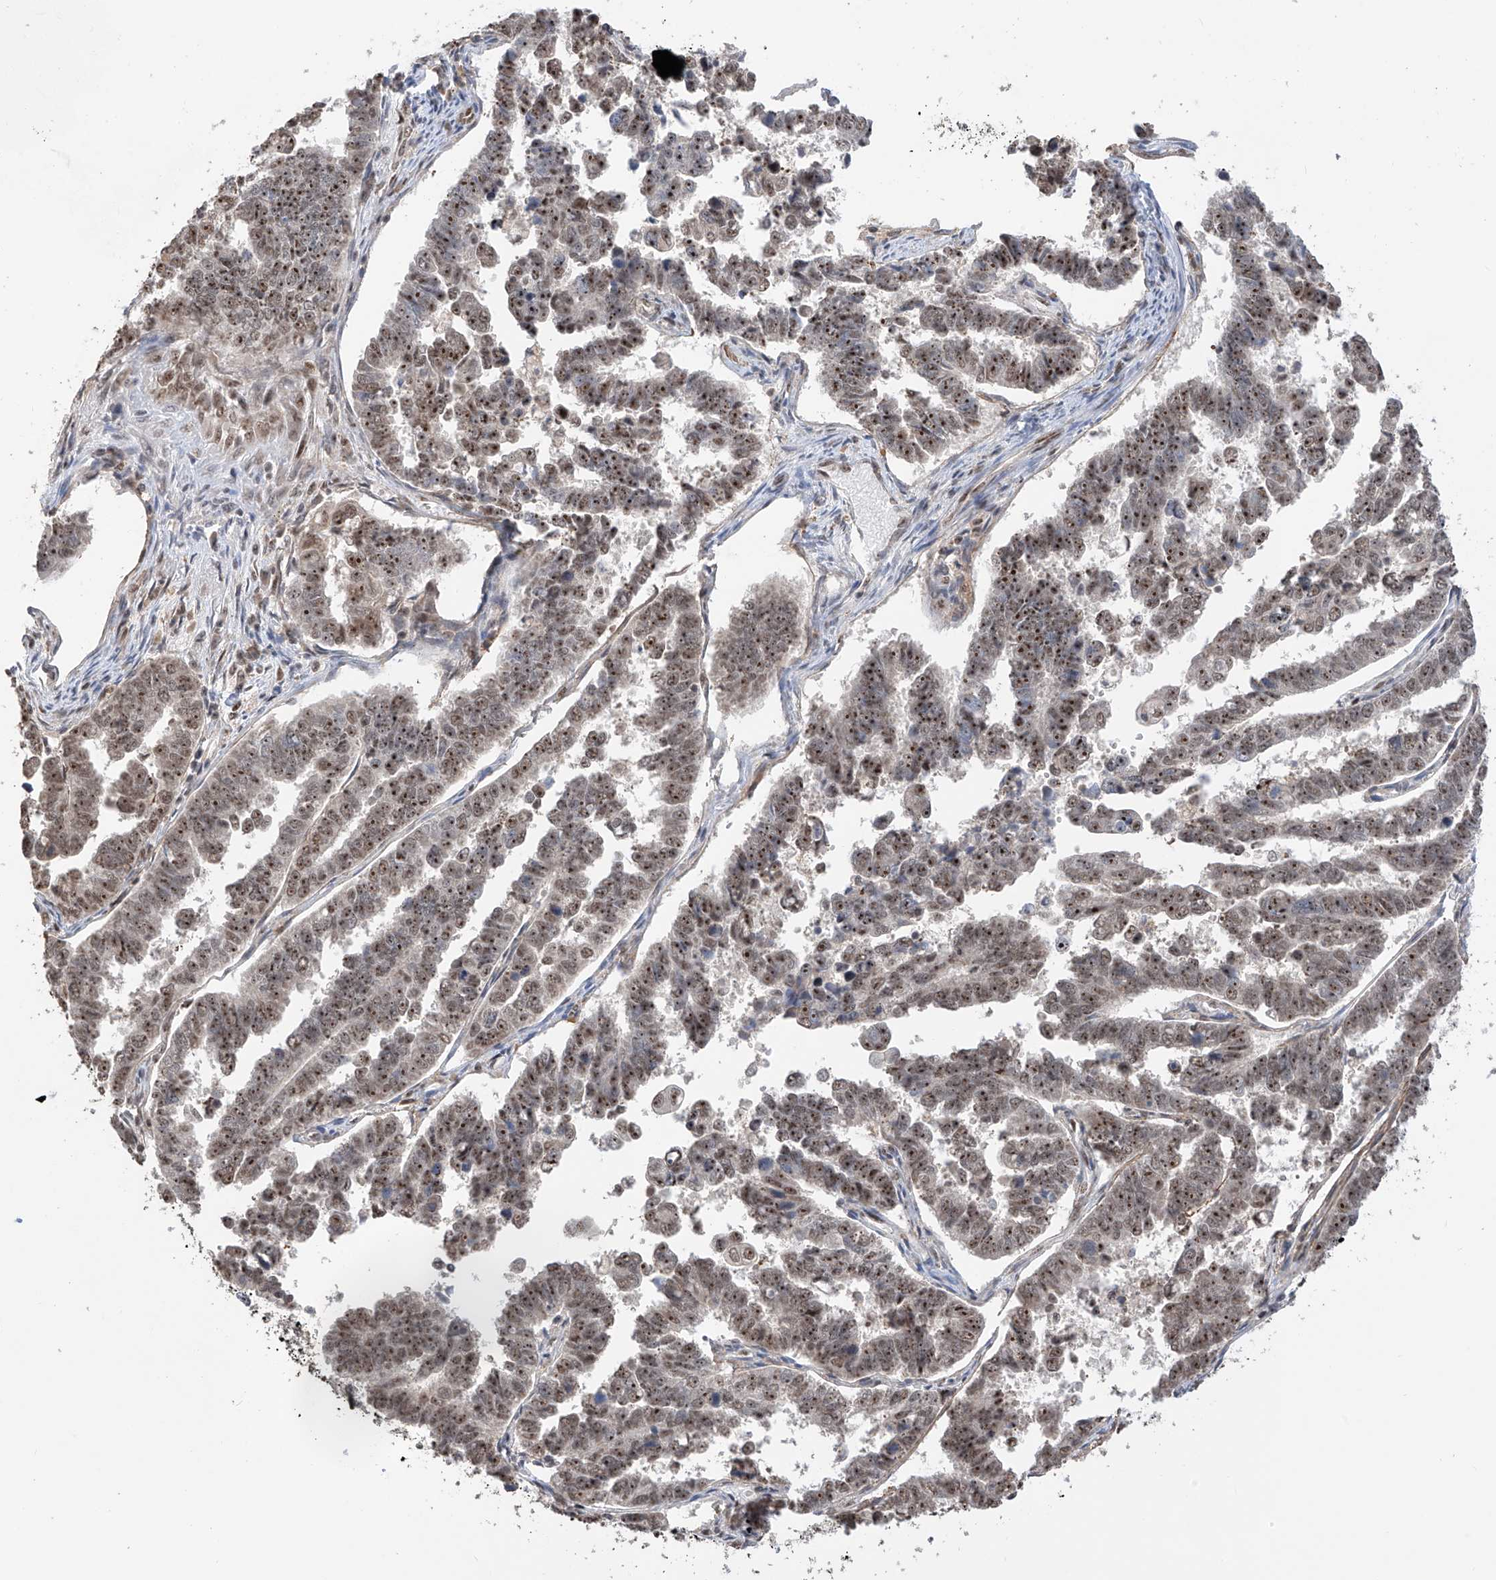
{"staining": {"intensity": "moderate", "quantity": ">75%", "location": "nuclear"}, "tissue": "endometrial cancer", "cell_type": "Tumor cells", "image_type": "cancer", "snomed": [{"axis": "morphology", "description": "Adenocarcinoma, NOS"}, {"axis": "topography", "description": "Endometrium"}], "caption": "Immunohistochemistry (IHC) of endometrial cancer (adenocarcinoma) shows medium levels of moderate nuclear staining in approximately >75% of tumor cells.", "gene": "C1orf131", "patient": {"sex": "female", "age": 75}}